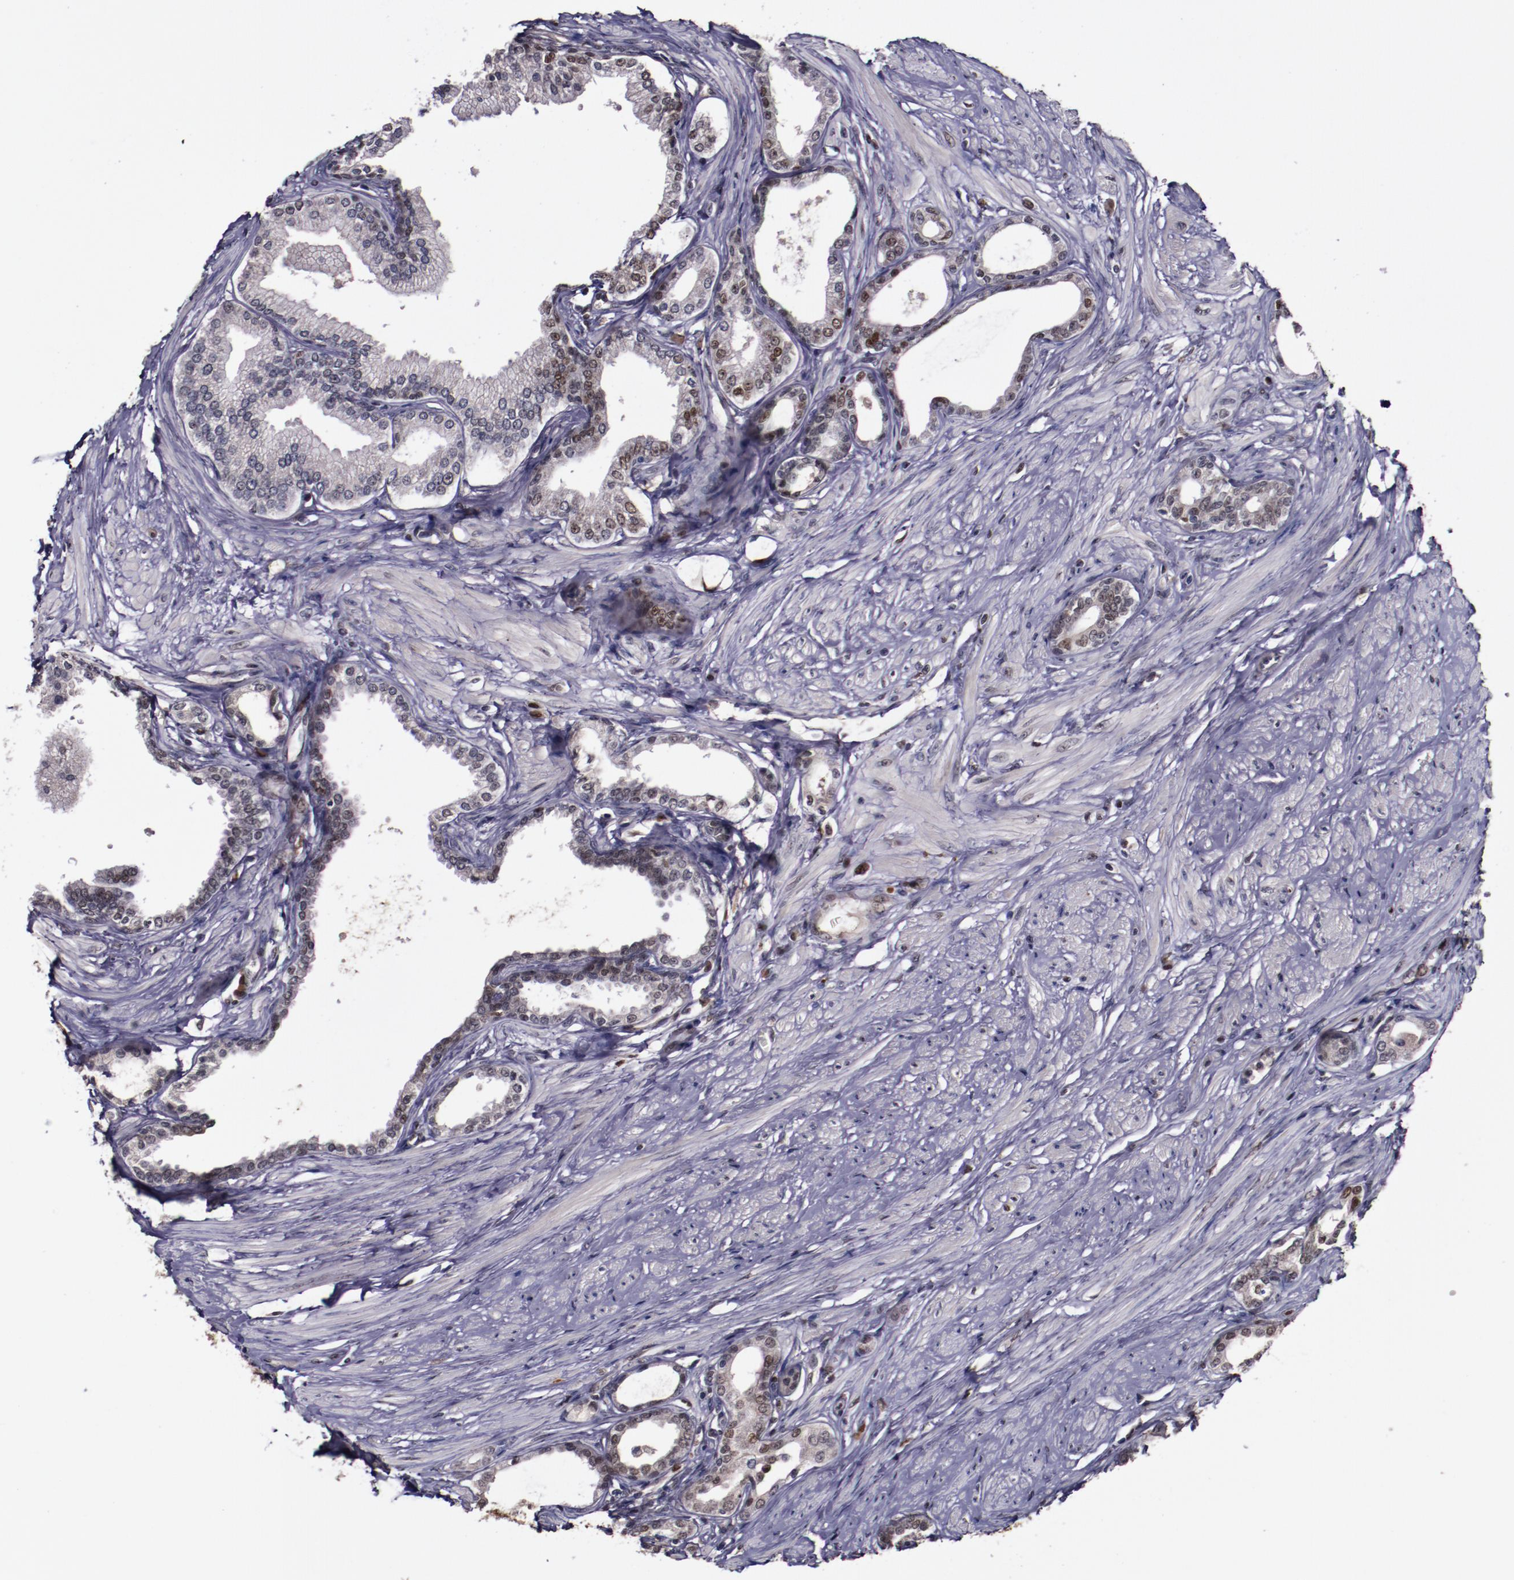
{"staining": {"intensity": "moderate", "quantity": ">75%", "location": "nuclear"}, "tissue": "prostate", "cell_type": "Glandular cells", "image_type": "normal", "snomed": [{"axis": "morphology", "description": "Normal tissue, NOS"}, {"axis": "topography", "description": "Prostate"}], "caption": "Glandular cells show medium levels of moderate nuclear staining in approximately >75% of cells in benign prostate.", "gene": "CHEK2", "patient": {"sex": "male", "age": 64}}